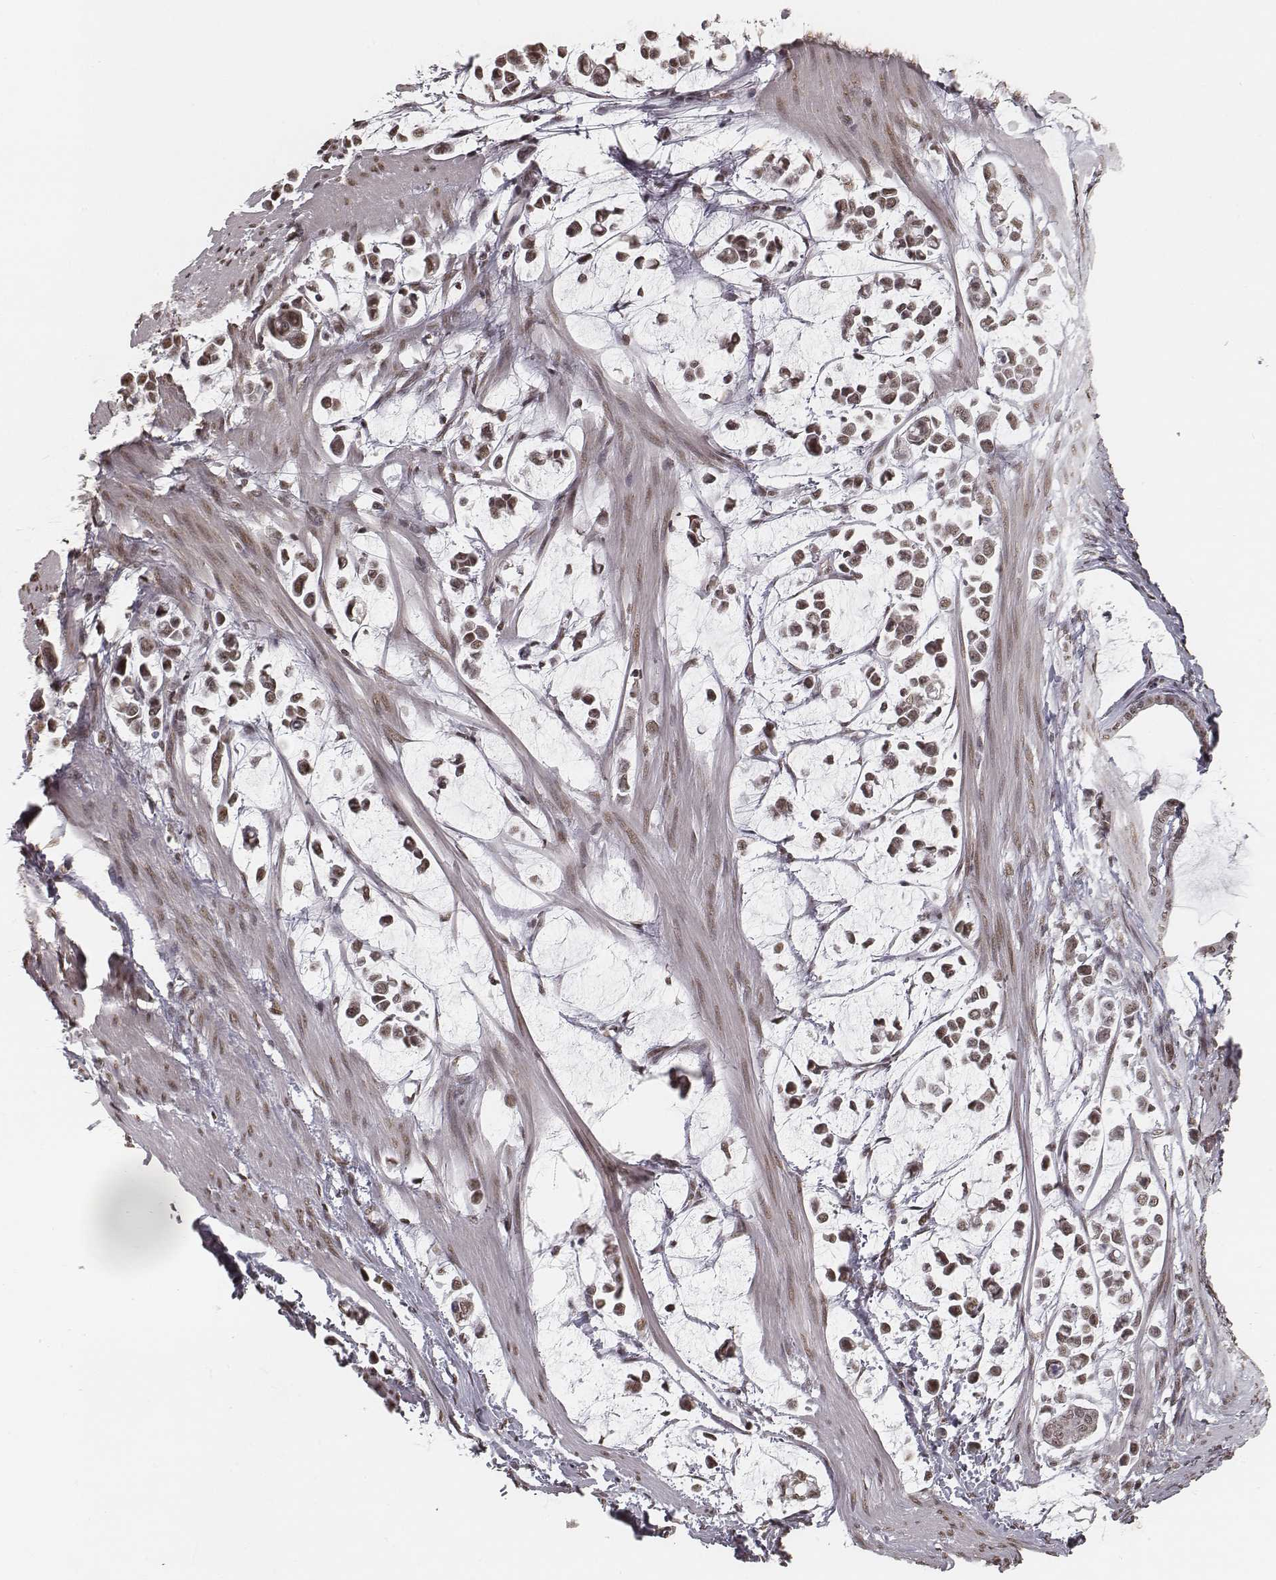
{"staining": {"intensity": "weak", "quantity": "25%-75%", "location": "nuclear"}, "tissue": "stomach cancer", "cell_type": "Tumor cells", "image_type": "cancer", "snomed": [{"axis": "morphology", "description": "Adenocarcinoma, NOS"}, {"axis": "topography", "description": "Stomach"}], "caption": "Stomach cancer (adenocarcinoma) stained for a protein (brown) shows weak nuclear positive staining in about 25%-75% of tumor cells.", "gene": "HMGA2", "patient": {"sex": "male", "age": 82}}